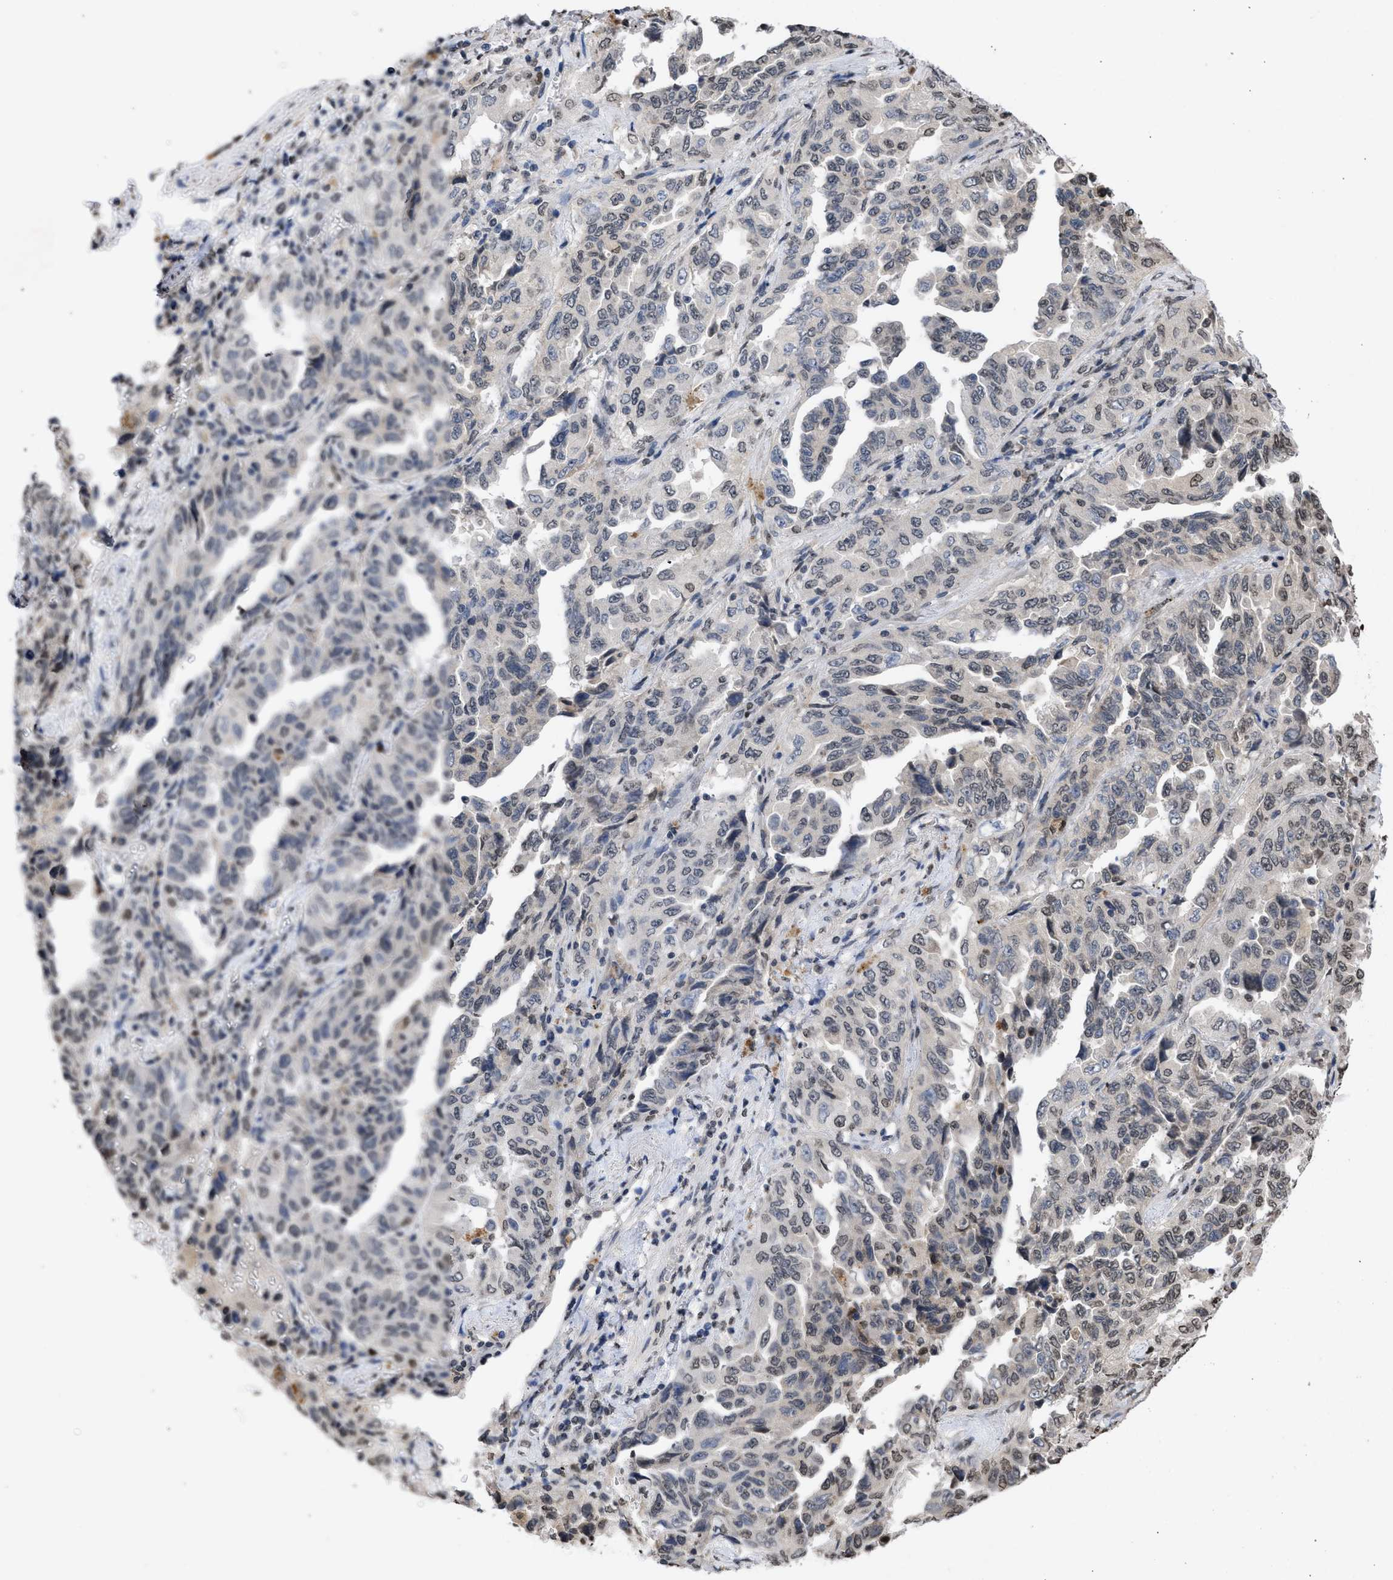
{"staining": {"intensity": "weak", "quantity": "<25%", "location": "nuclear"}, "tissue": "lung cancer", "cell_type": "Tumor cells", "image_type": "cancer", "snomed": [{"axis": "morphology", "description": "Adenocarcinoma, NOS"}, {"axis": "topography", "description": "Lung"}], "caption": "DAB (3,3'-diaminobenzidine) immunohistochemical staining of lung cancer displays no significant expression in tumor cells.", "gene": "NUP35", "patient": {"sex": "female", "age": 51}}